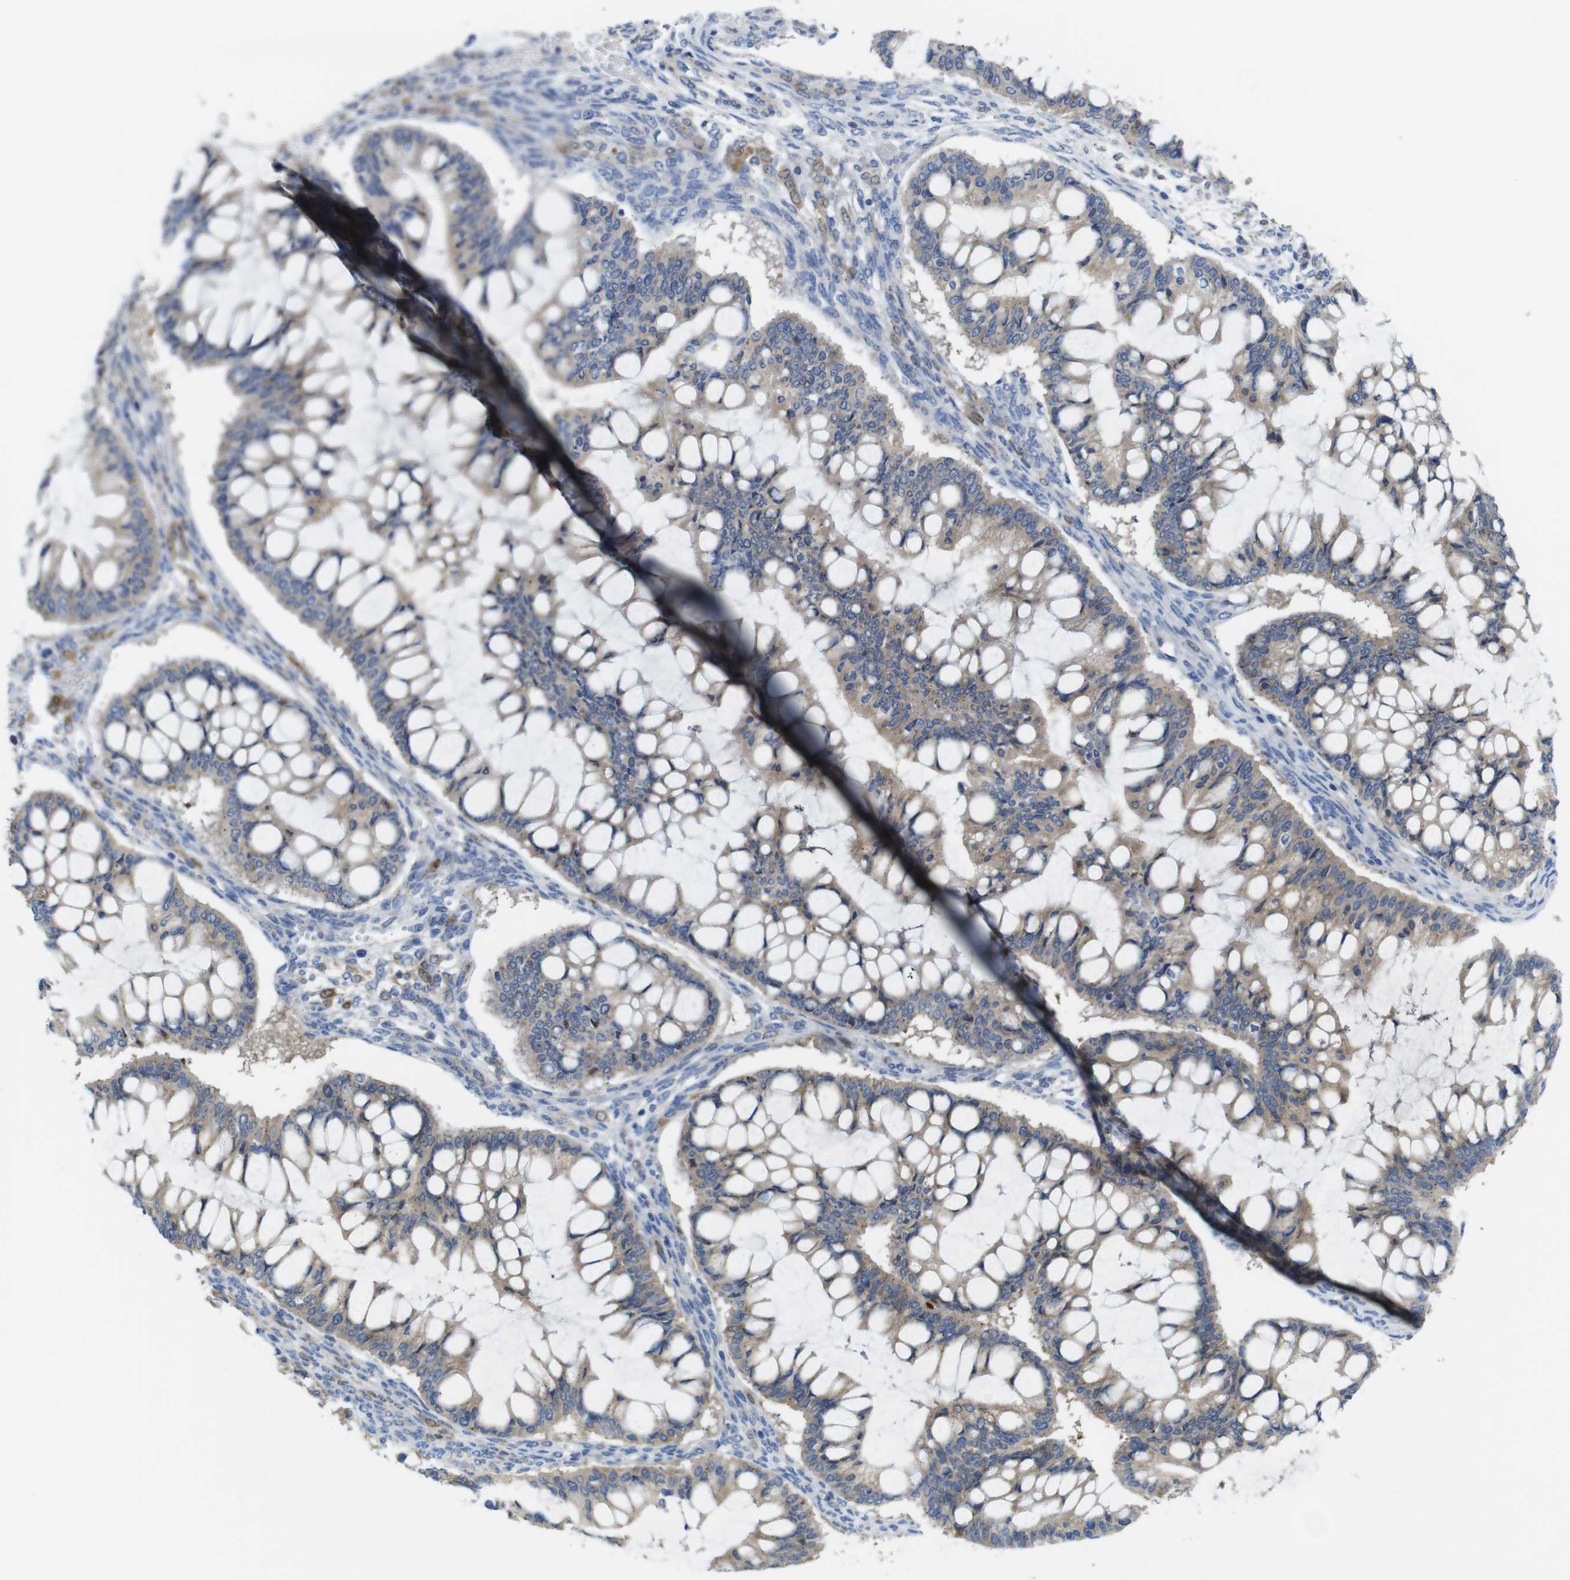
{"staining": {"intensity": "weak", "quantity": ">75%", "location": "cytoplasmic/membranous"}, "tissue": "ovarian cancer", "cell_type": "Tumor cells", "image_type": "cancer", "snomed": [{"axis": "morphology", "description": "Cystadenocarcinoma, mucinous, NOS"}, {"axis": "topography", "description": "Ovary"}], "caption": "Brown immunohistochemical staining in ovarian cancer (mucinous cystadenocarcinoma) reveals weak cytoplasmic/membranous staining in approximately >75% of tumor cells.", "gene": "DDRGK1", "patient": {"sex": "female", "age": 73}}